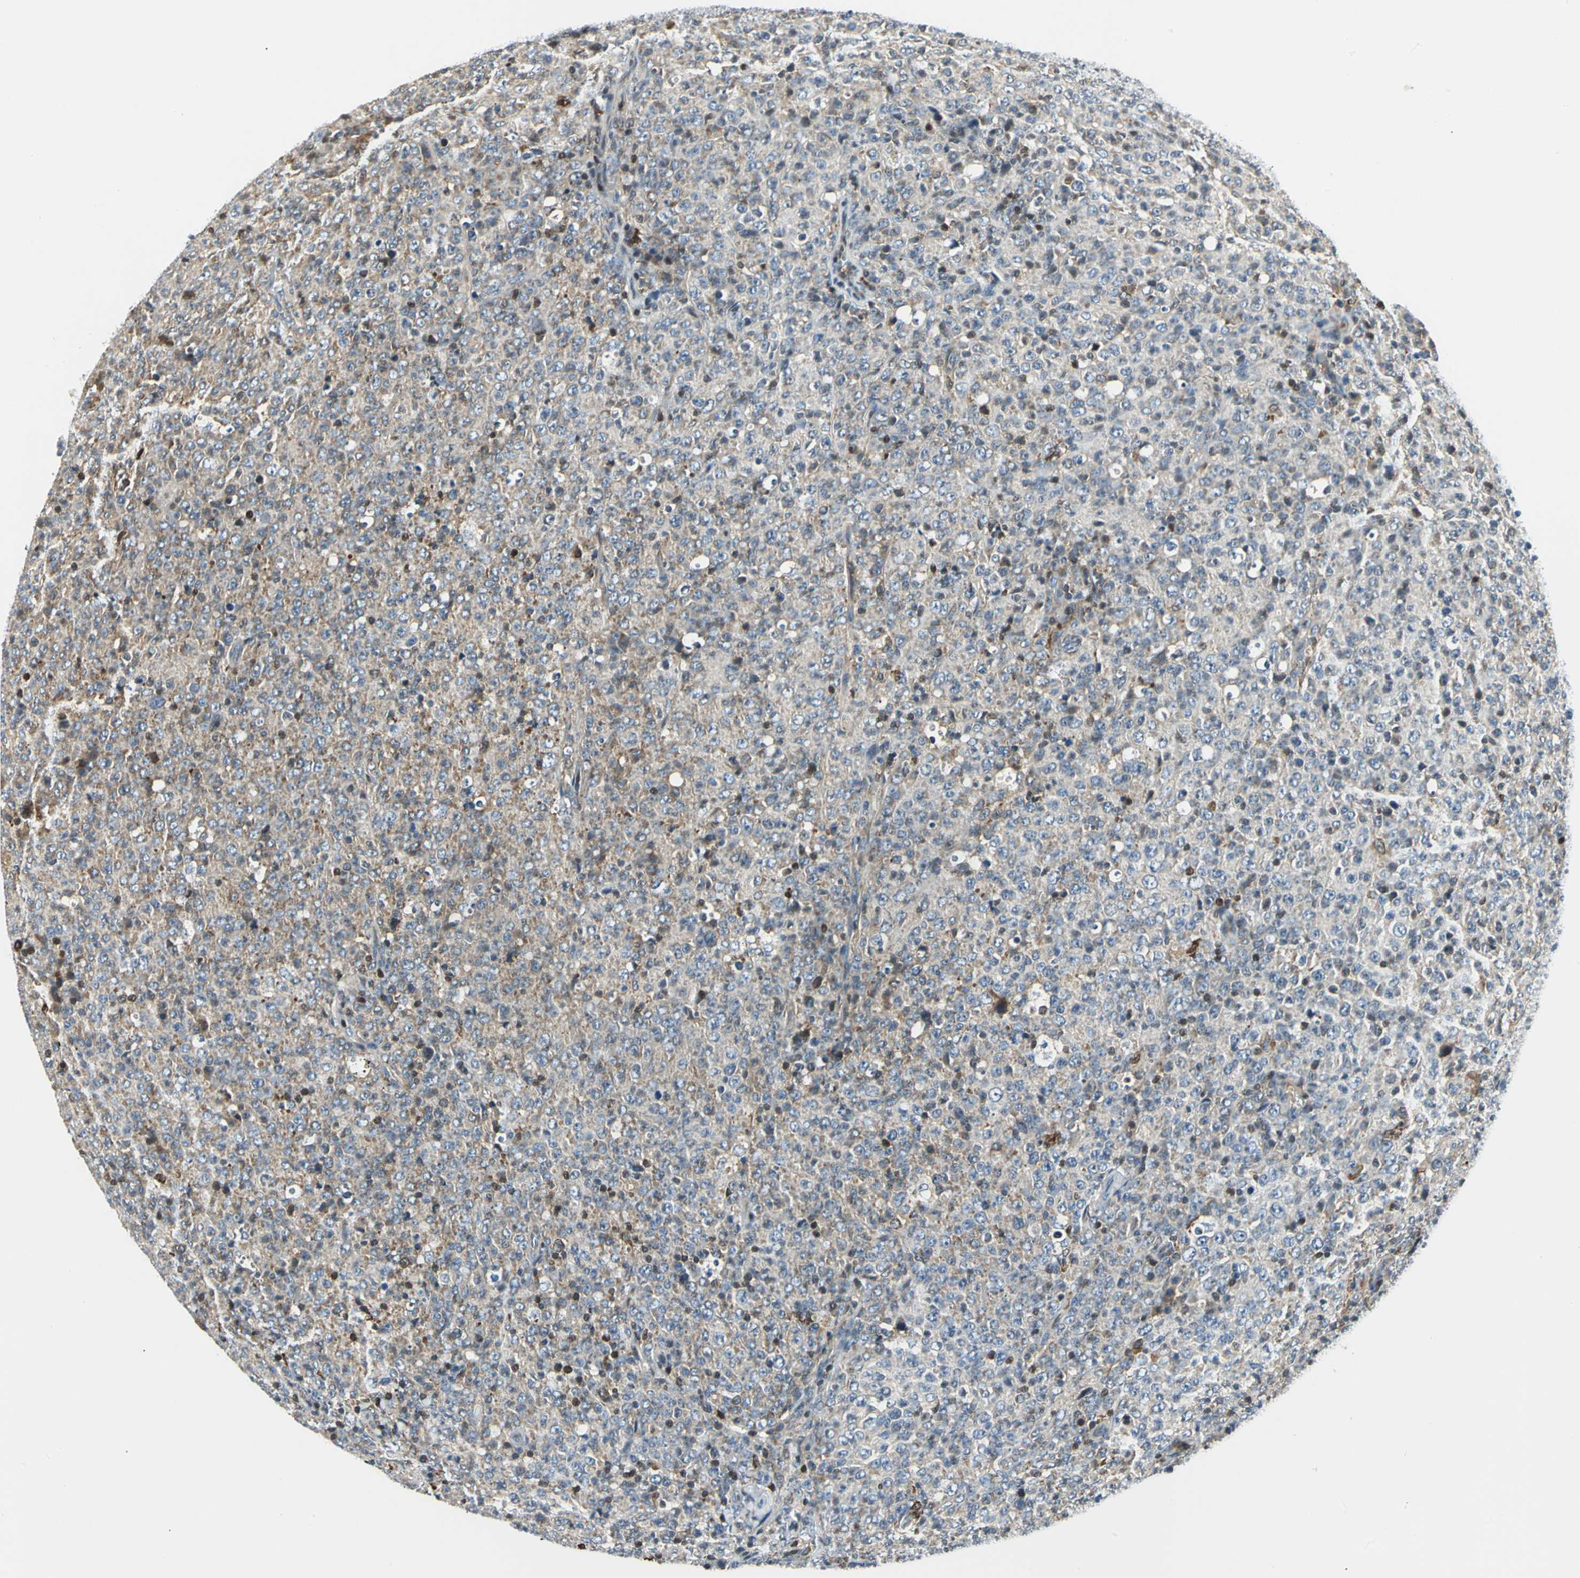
{"staining": {"intensity": "moderate", "quantity": ">75%", "location": "cytoplasmic/membranous"}, "tissue": "lymphoma", "cell_type": "Tumor cells", "image_type": "cancer", "snomed": [{"axis": "morphology", "description": "Malignant lymphoma, non-Hodgkin's type, High grade"}, {"axis": "topography", "description": "Tonsil"}], "caption": "This image exhibits immunohistochemistry staining of malignant lymphoma, non-Hodgkin's type (high-grade), with medium moderate cytoplasmic/membranous positivity in approximately >75% of tumor cells.", "gene": "USP40", "patient": {"sex": "female", "age": 36}}